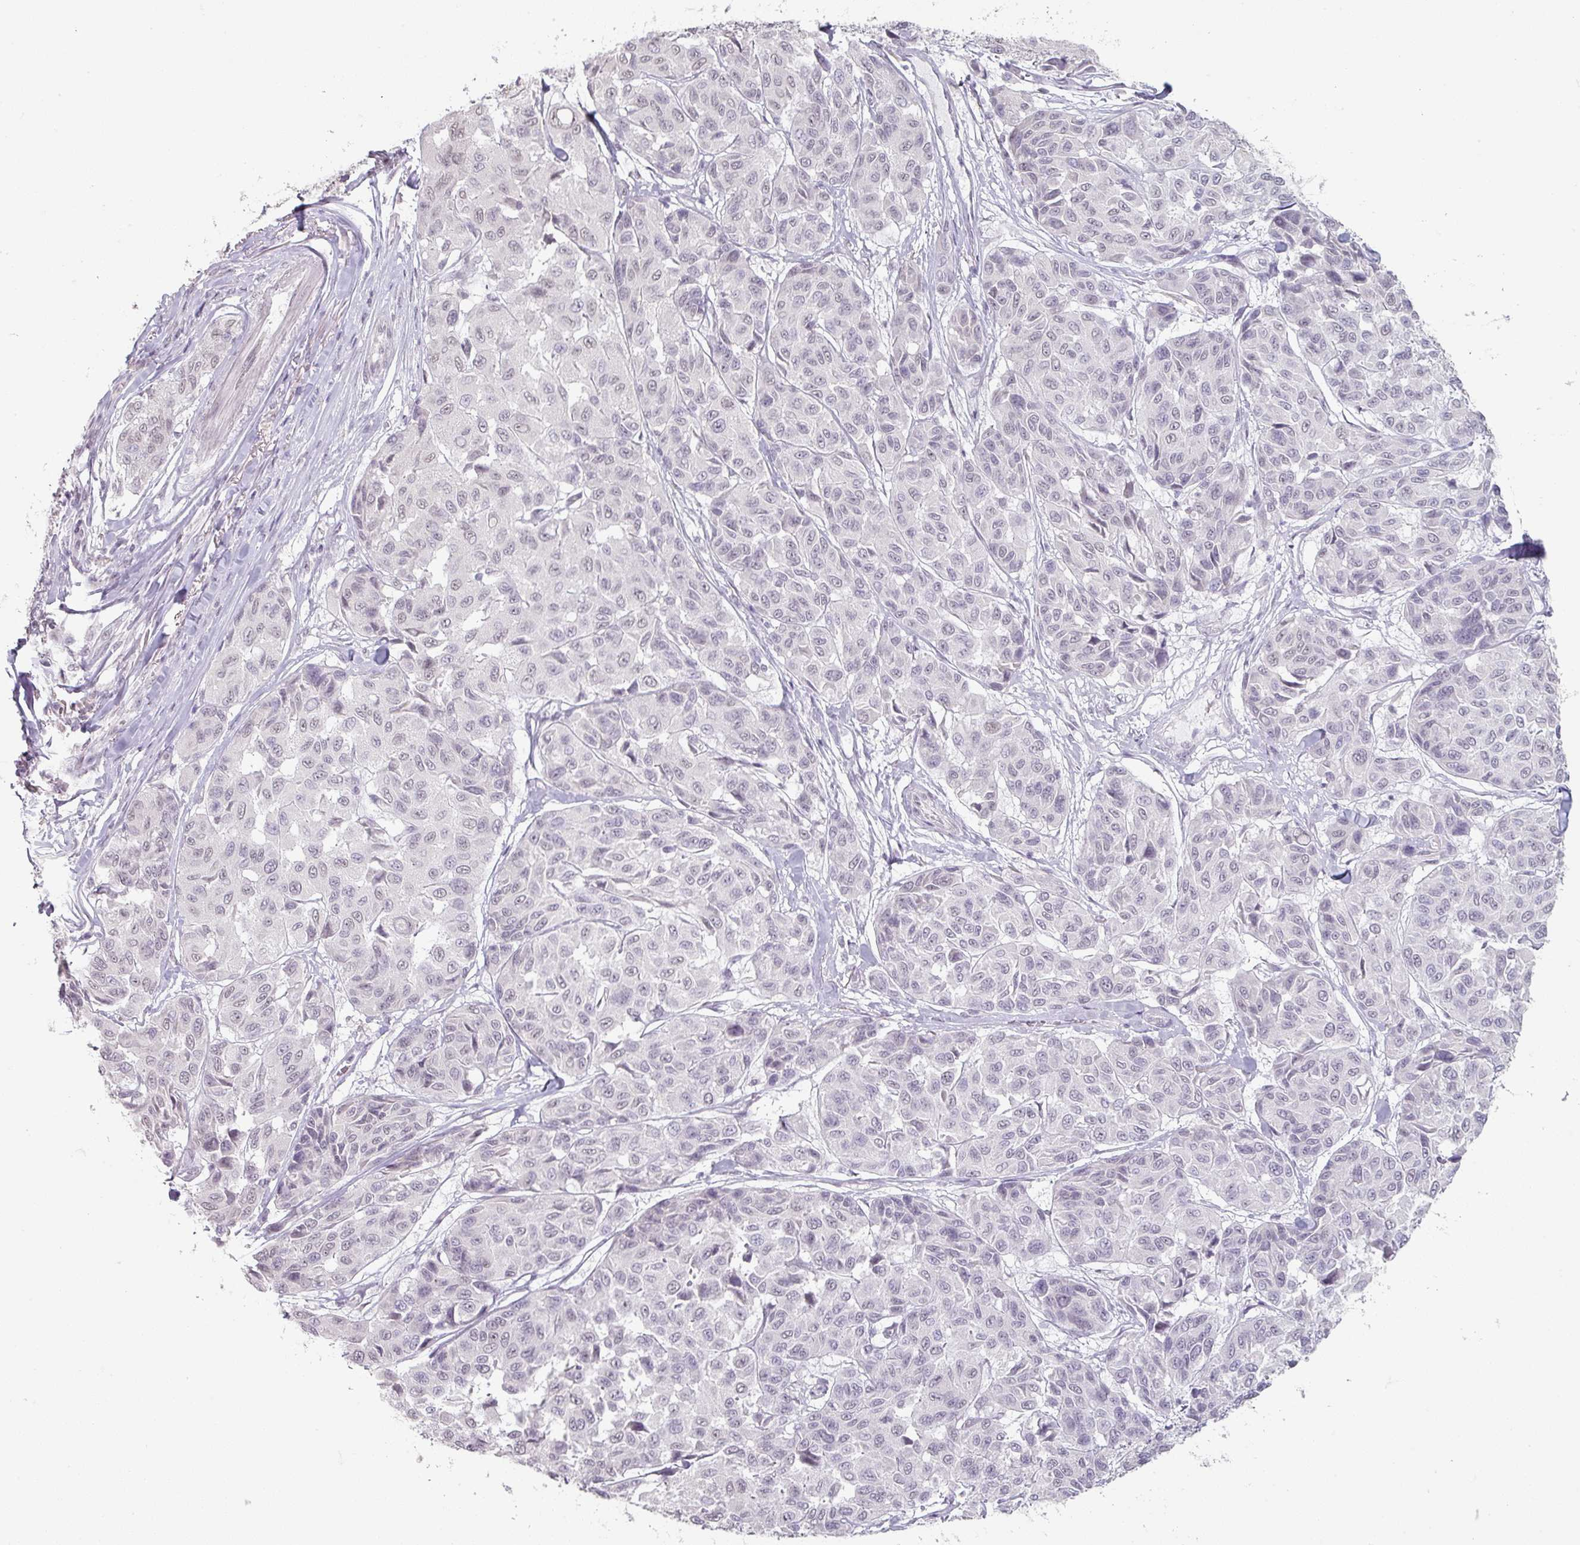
{"staining": {"intensity": "negative", "quantity": "none", "location": "none"}, "tissue": "melanoma", "cell_type": "Tumor cells", "image_type": "cancer", "snomed": [{"axis": "morphology", "description": "Malignant melanoma, NOS"}, {"axis": "topography", "description": "Skin"}], "caption": "Immunohistochemistry of human malignant melanoma exhibits no positivity in tumor cells. (Stains: DAB (3,3'-diaminobenzidine) immunohistochemistry (IHC) with hematoxylin counter stain, Microscopy: brightfield microscopy at high magnification).", "gene": "SPRR1A", "patient": {"sex": "female", "age": 66}}